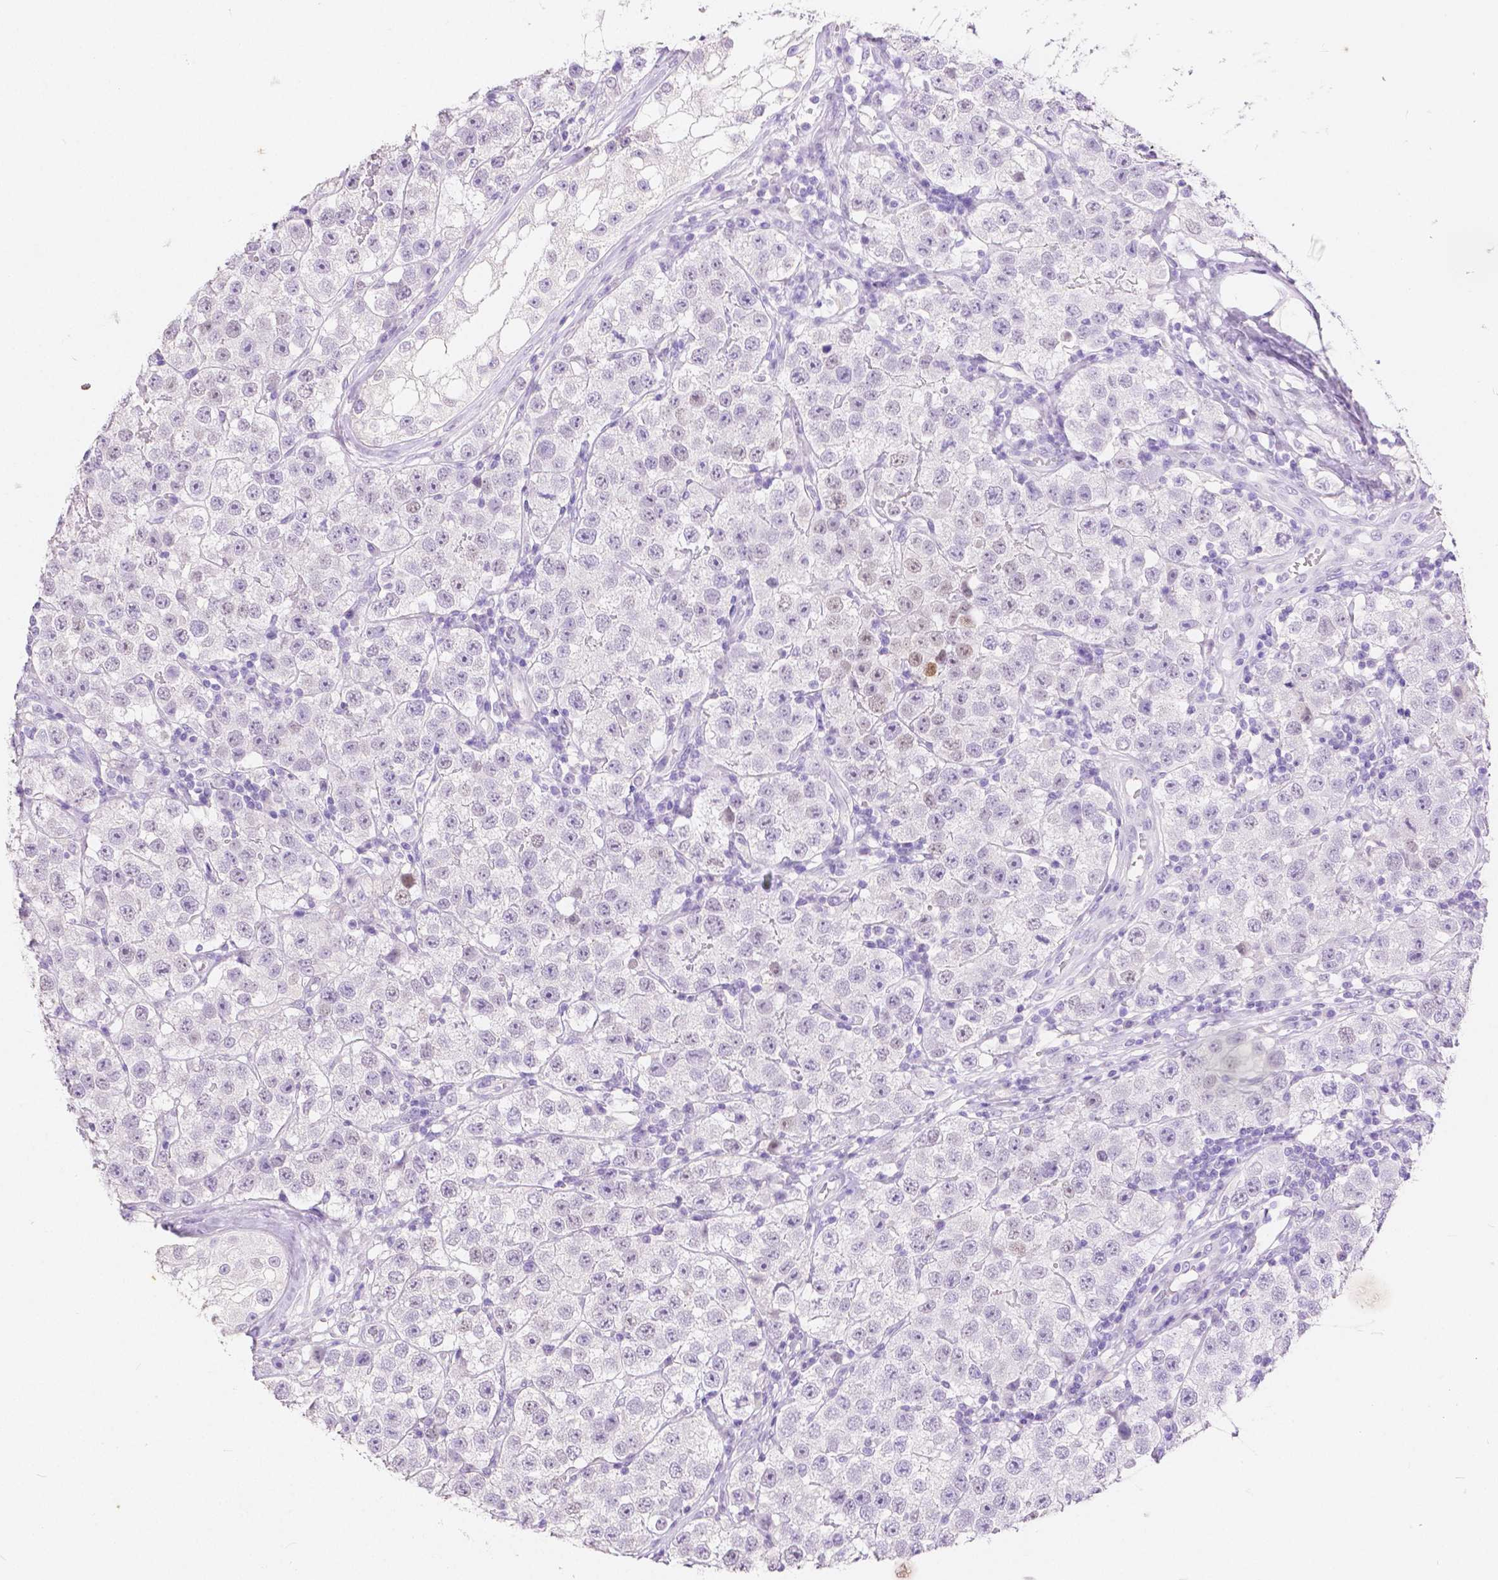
{"staining": {"intensity": "weak", "quantity": "<25%", "location": "nuclear"}, "tissue": "testis cancer", "cell_type": "Tumor cells", "image_type": "cancer", "snomed": [{"axis": "morphology", "description": "Seminoma, NOS"}, {"axis": "topography", "description": "Testis"}], "caption": "Testis seminoma was stained to show a protein in brown. There is no significant expression in tumor cells.", "gene": "HNF1B", "patient": {"sex": "male", "age": 34}}